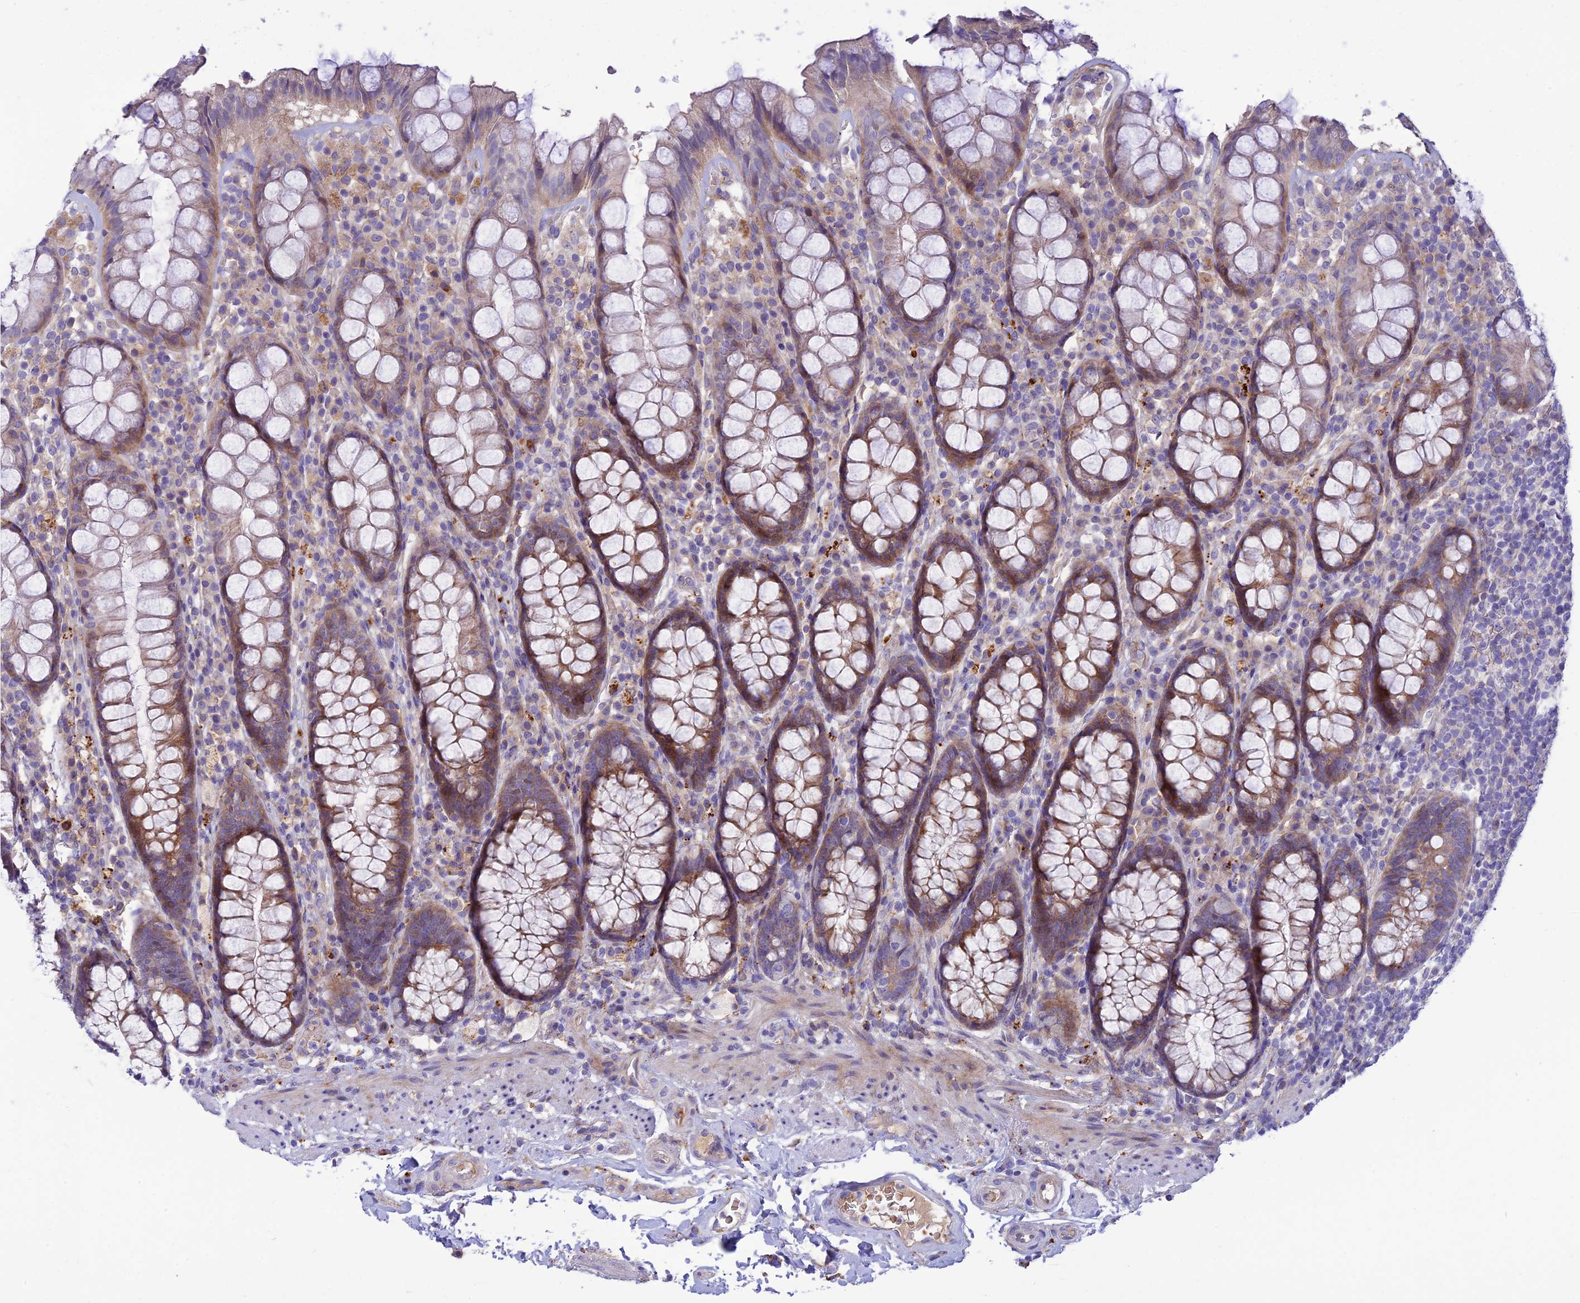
{"staining": {"intensity": "moderate", "quantity": ">75%", "location": "cytoplasmic/membranous"}, "tissue": "rectum", "cell_type": "Glandular cells", "image_type": "normal", "snomed": [{"axis": "morphology", "description": "Normal tissue, NOS"}, {"axis": "topography", "description": "Rectum"}], "caption": "The histopathology image reveals staining of normal rectum, revealing moderate cytoplasmic/membranous protein staining (brown color) within glandular cells.", "gene": "CCDC157", "patient": {"sex": "male", "age": 83}}